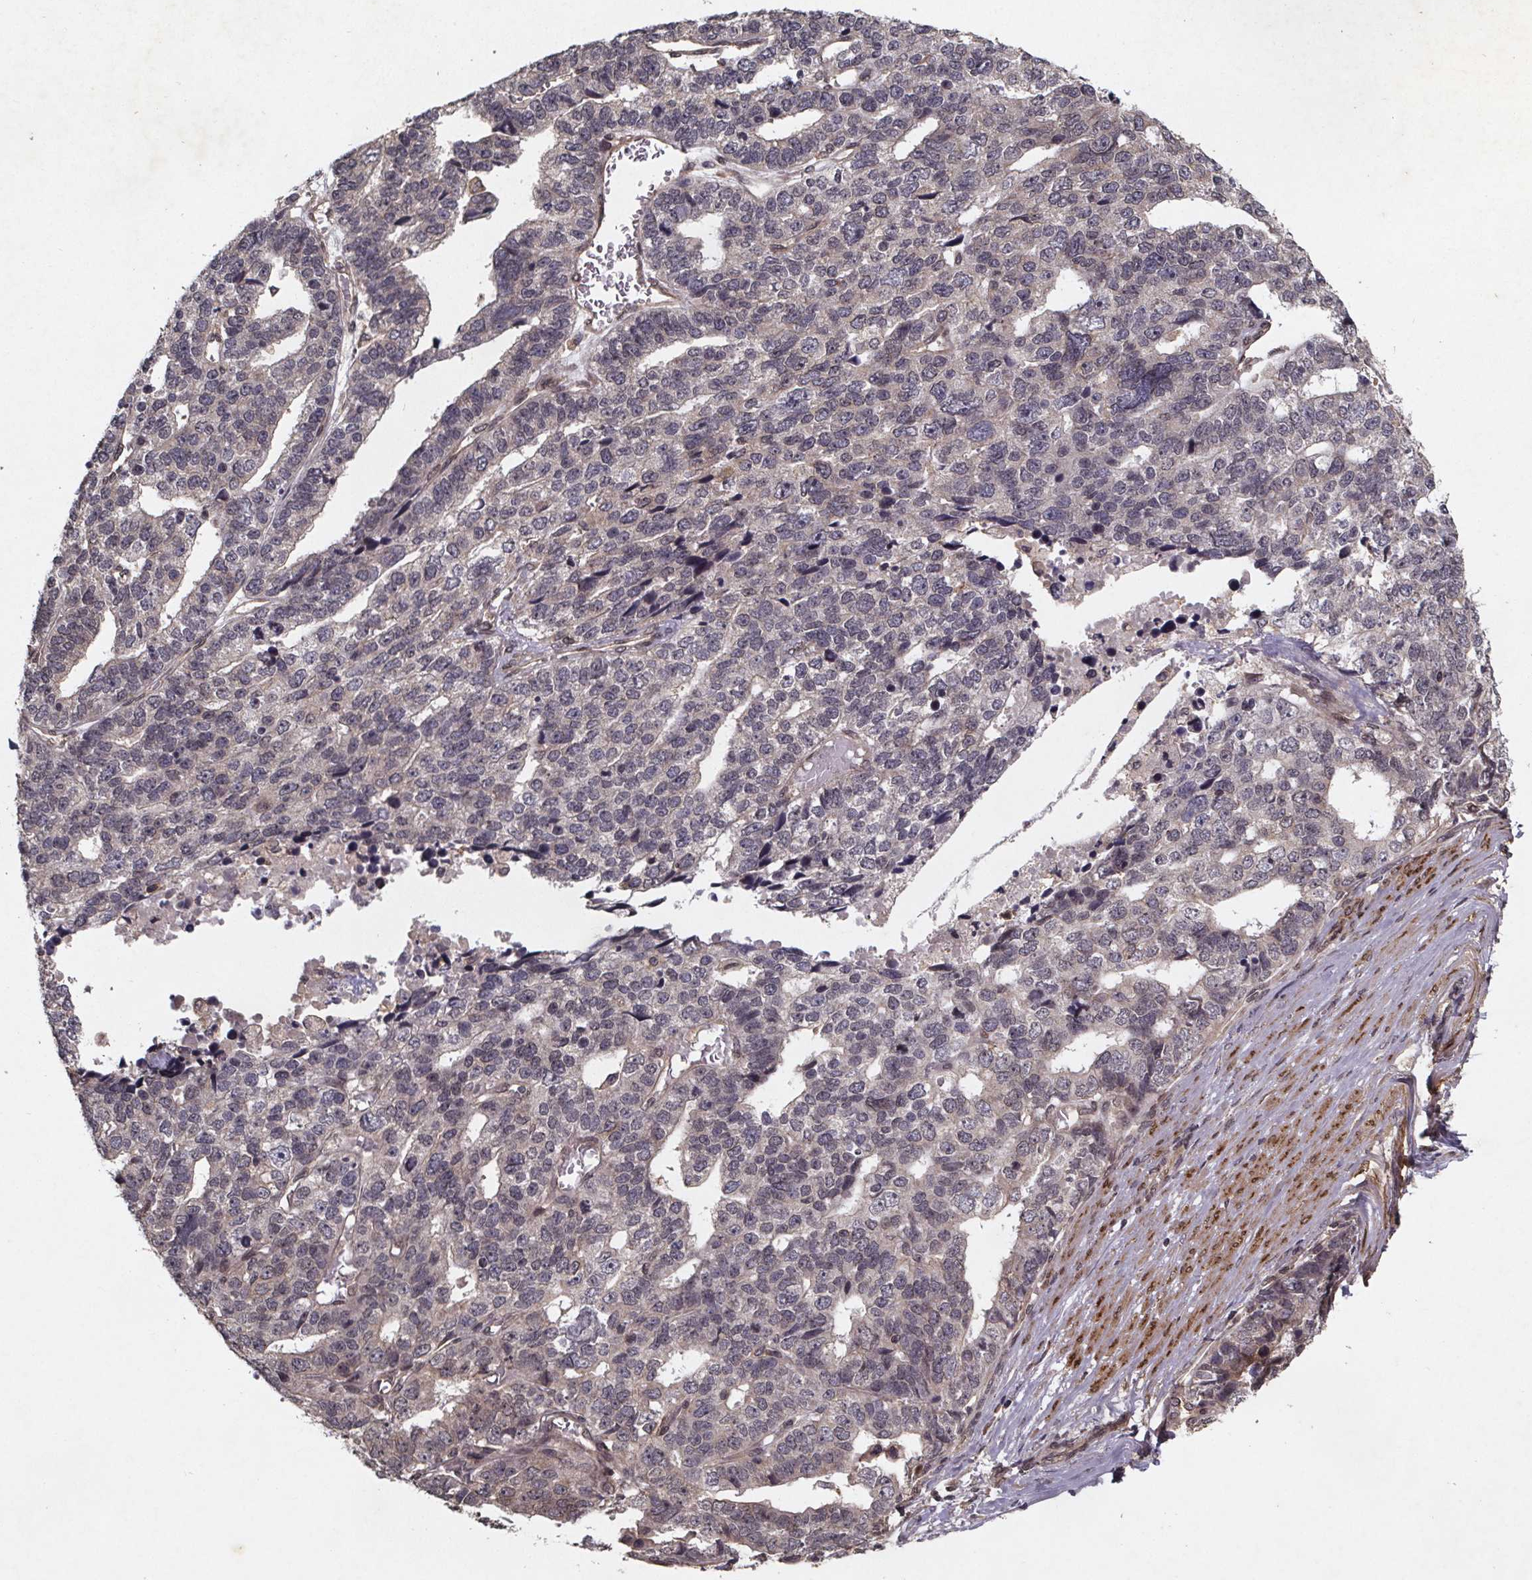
{"staining": {"intensity": "negative", "quantity": "none", "location": "none"}, "tissue": "stomach cancer", "cell_type": "Tumor cells", "image_type": "cancer", "snomed": [{"axis": "morphology", "description": "Adenocarcinoma, NOS"}, {"axis": "topography", "description": "Stomach"}], "caption": "Tumor cells are negative for protein expression in human stomach cancer (adenocarcinoma).", "gene": "PIERCE2", "patient": {"sex": "male", "age": 69}}